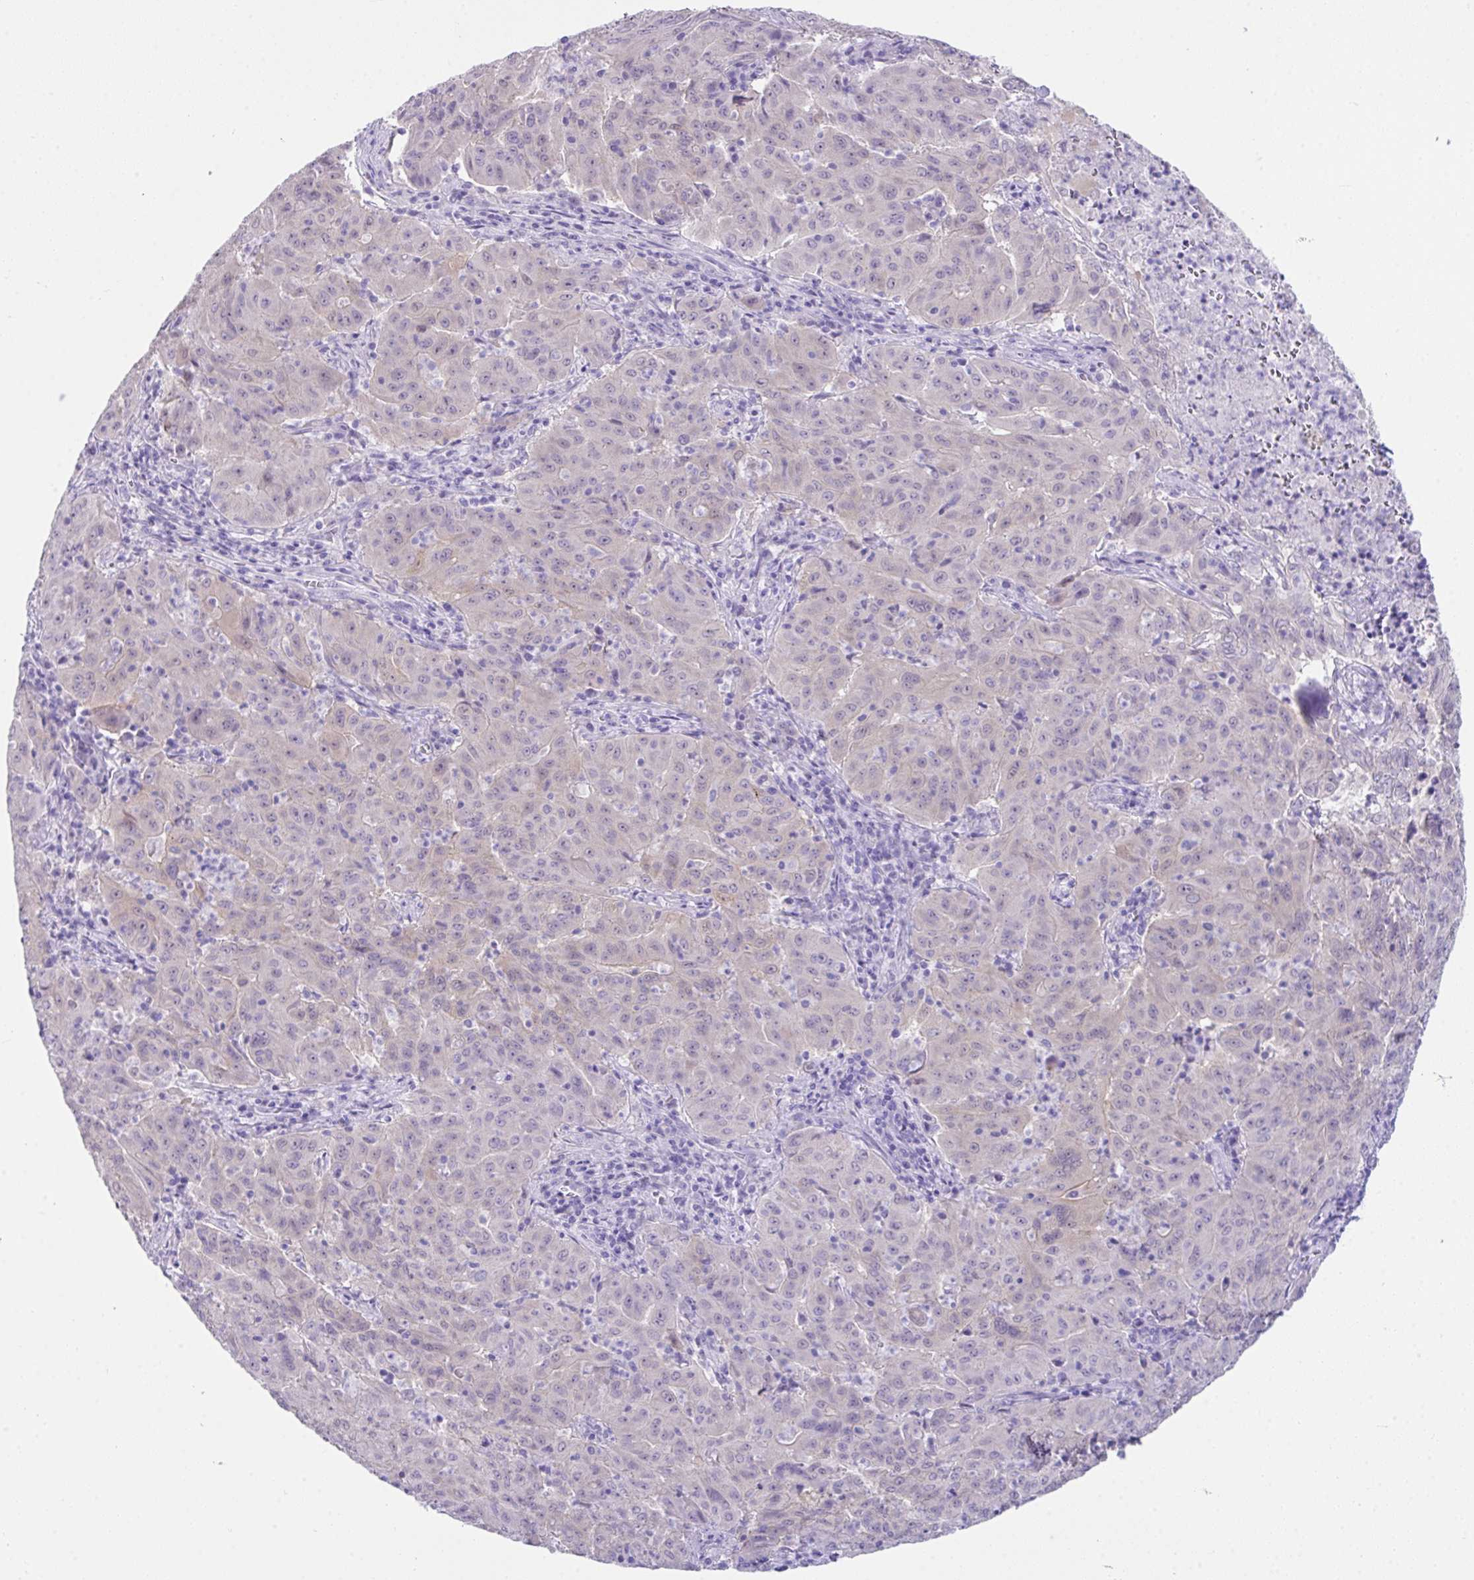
{"staining": {"intensity": "negative", "quantity": "none", "location": "none"}, "tissue": "pancreatic cancer", "cell_type": "Tumor cells", "image_type": "cancer", "snomed": [{"axis": "morphology", "description": "Adenocarcinoma, NOS"}, {"axis": "topography", "description": "Pancreas"}], "caption": "Photomicrograph shows no significant protein staining in tumor cells of pancreatic cancer.", "gene": "LGALS4", "patient": {"sex": "male", "age": 63}}